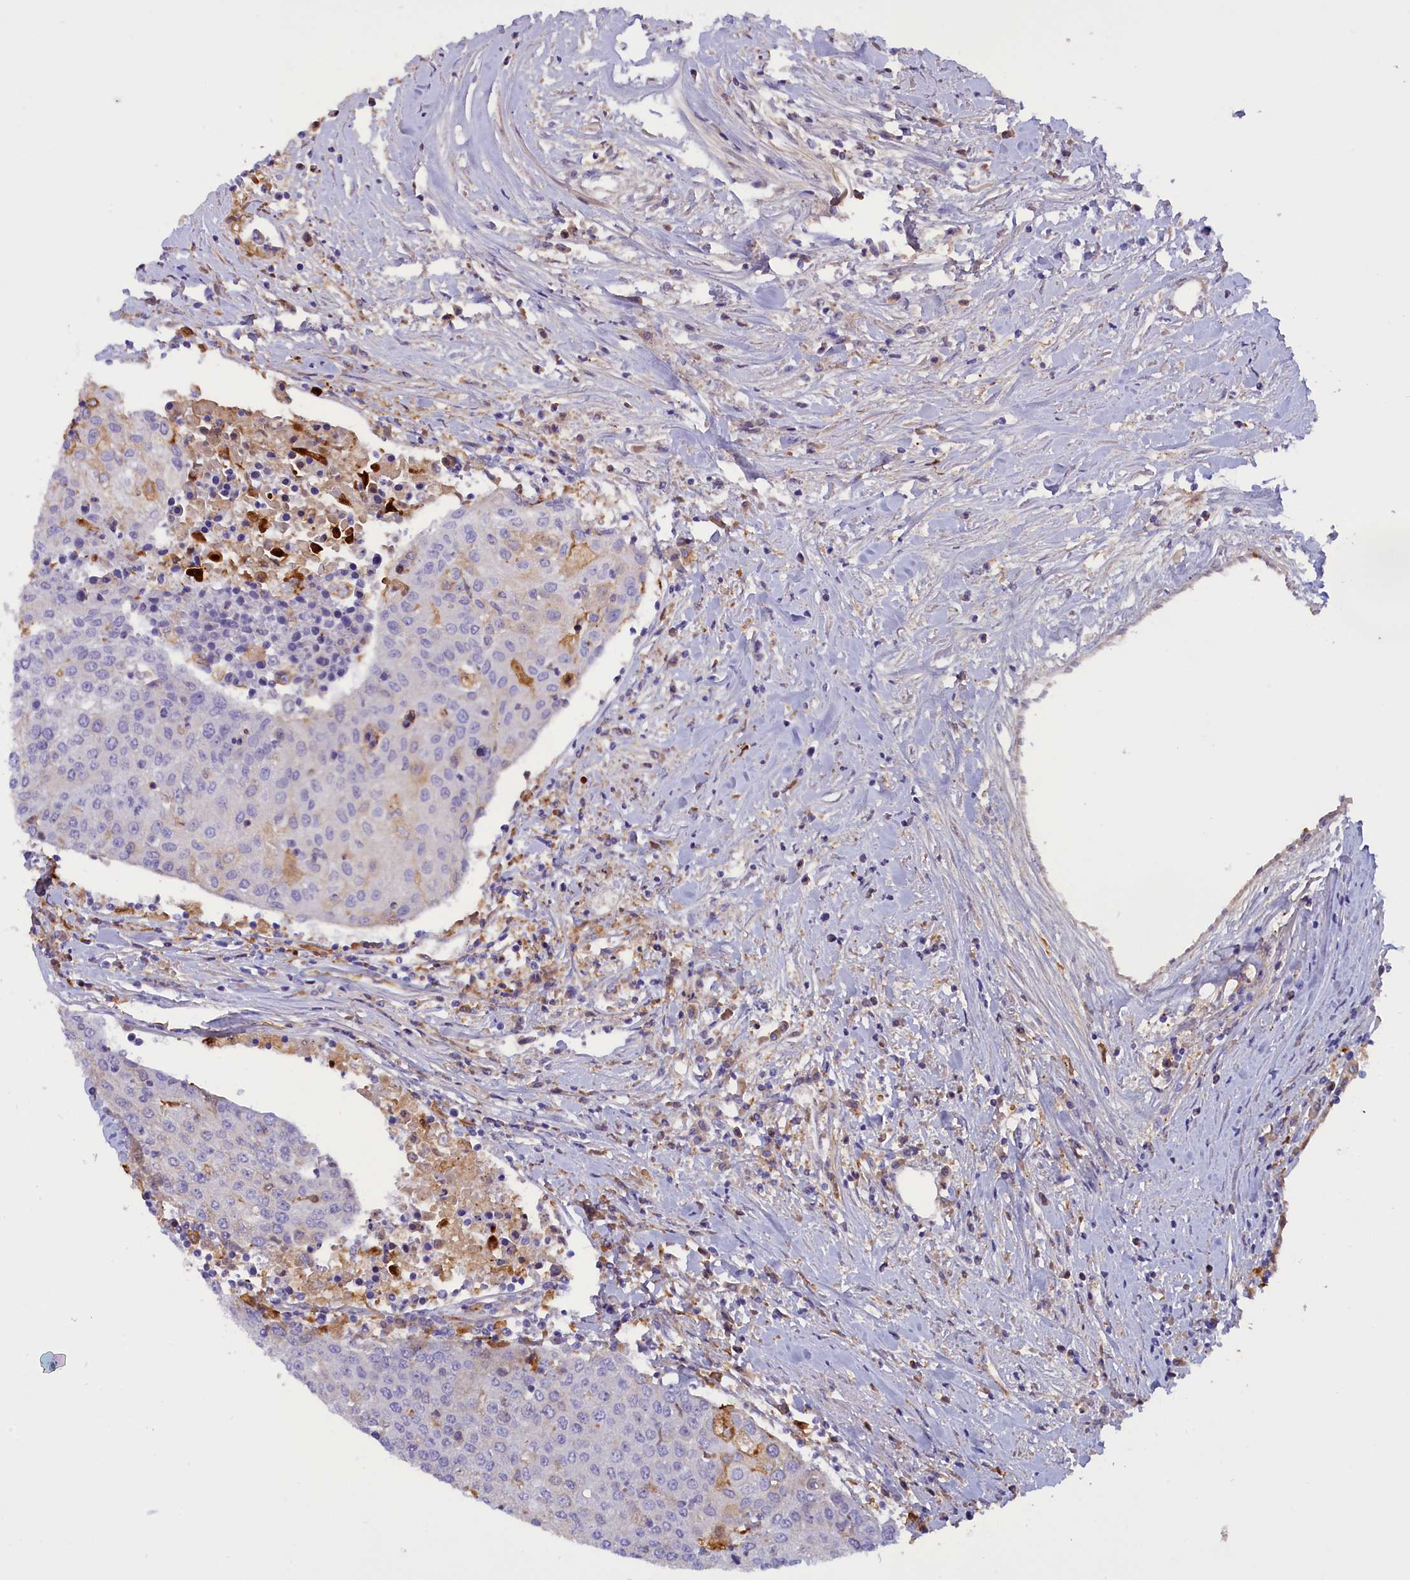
{"staining": {"intensity": "negative", "quantity": "none", "location": "none"}, "tissue": "urothelial cancer", "cell_type": "Tumor cells", "image_type": "cancer", "snomed": [{"axis": "morphology", "description": "Urothelial carcinoma, High grade"}, {"axis": "topography", "description": "Urinary bladder"}], "caption": "Tumor cells are negative for brown protein staining in high-grade urothelial carcinoma.", "gene": "FAM149B1", "patient": {"sex": "female", "age": 85}}